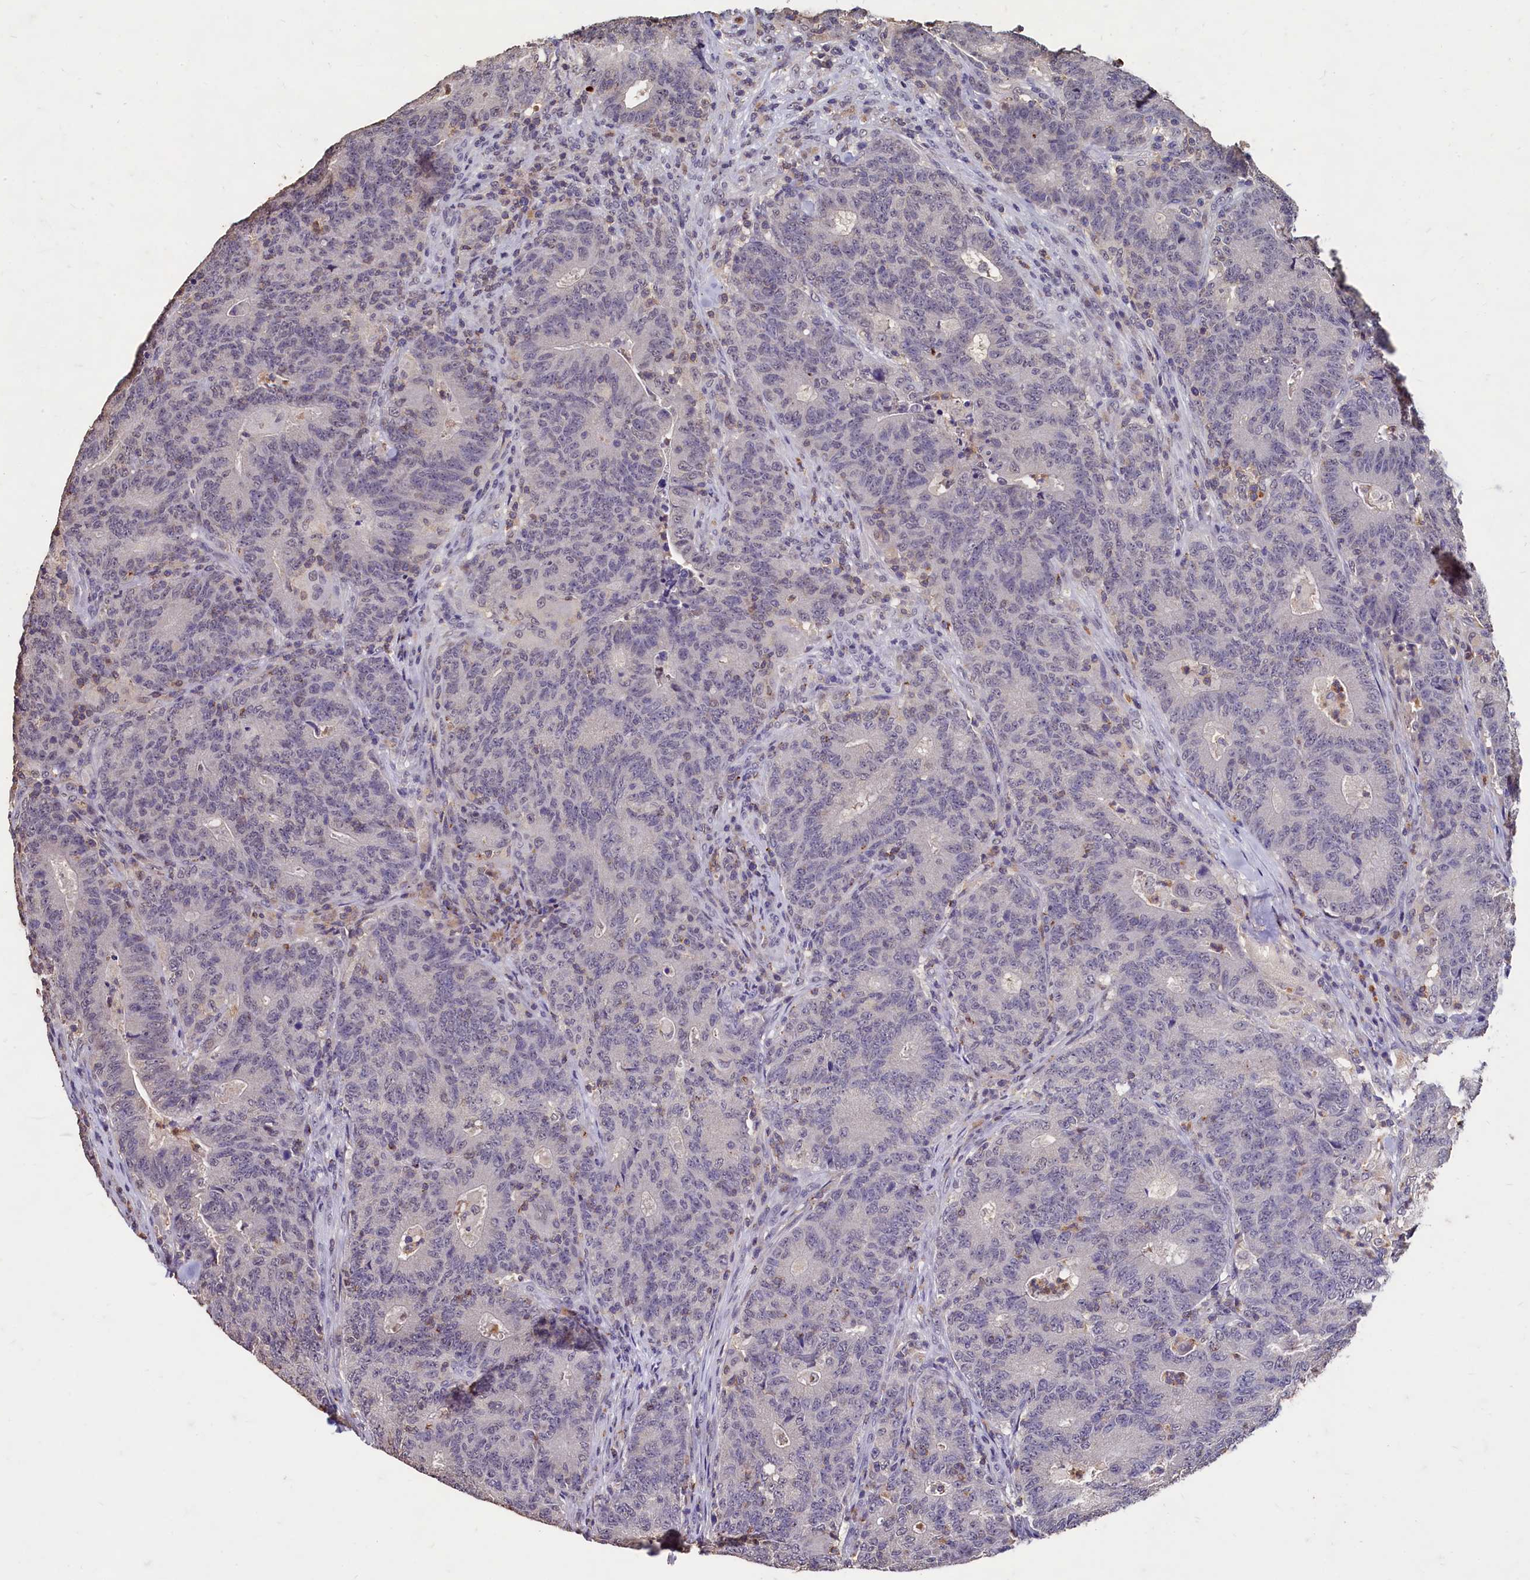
{"staining": {"intensity": "negative", "quantity": "none", "location": "none"}, "tissue": "colorectal cancer", "cell_type": "Tumor cells", "image_type": "cancer", "snomed": [{"axis": "morphology", "description": "Adenocarcinoma, NOS"}, {"axis": "topography", "description": "Colon"}], "caption": "A micrograph of human colorectal cancer (adenocarcinoma) is negative for staining in tumor cells. The staining is performed using DAB (3,3'-diaminobenzidine) brown chromogen with nuclei counter-stained in using hematoxylin.", "gene": "CSTPP1", "patient": {"sex": "female", "age": 75}}